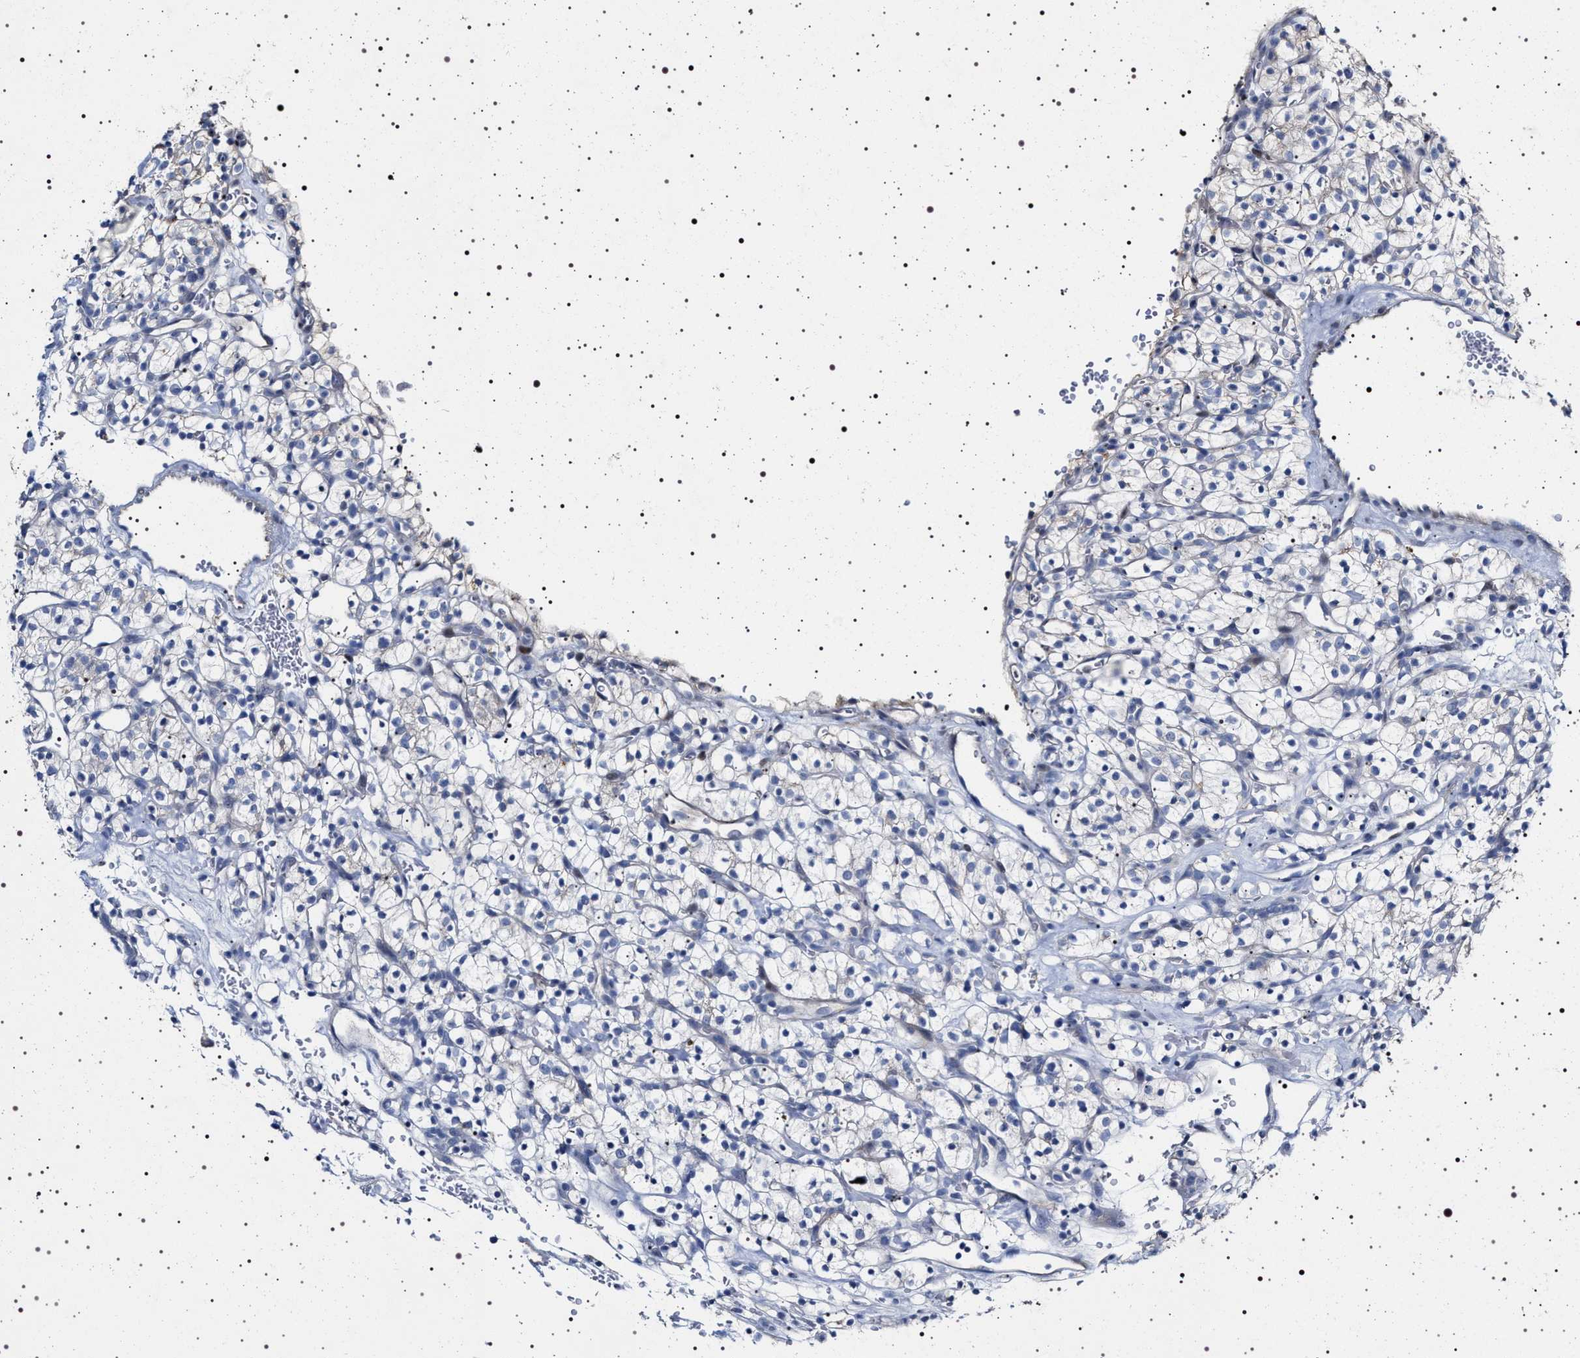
{"staining": {"intensity": "negative", "quantity": "none", "location": "none"}, "tissue": "renal cancer", "cell_type": "Tumor cells", "image_type": "cancer", "snomed": [{"axis": "morphology", "description": "Adenocarcinoma, NOS"}, {"axis": "topography", "description": "Kidney"}], "caption": "An IHC photomicrograph of renal cancer is shown. There is no staining in tumor cells of renal cancer.", "gene": "NAALADL2", "patient": {"sex": "female", "age": 57}}